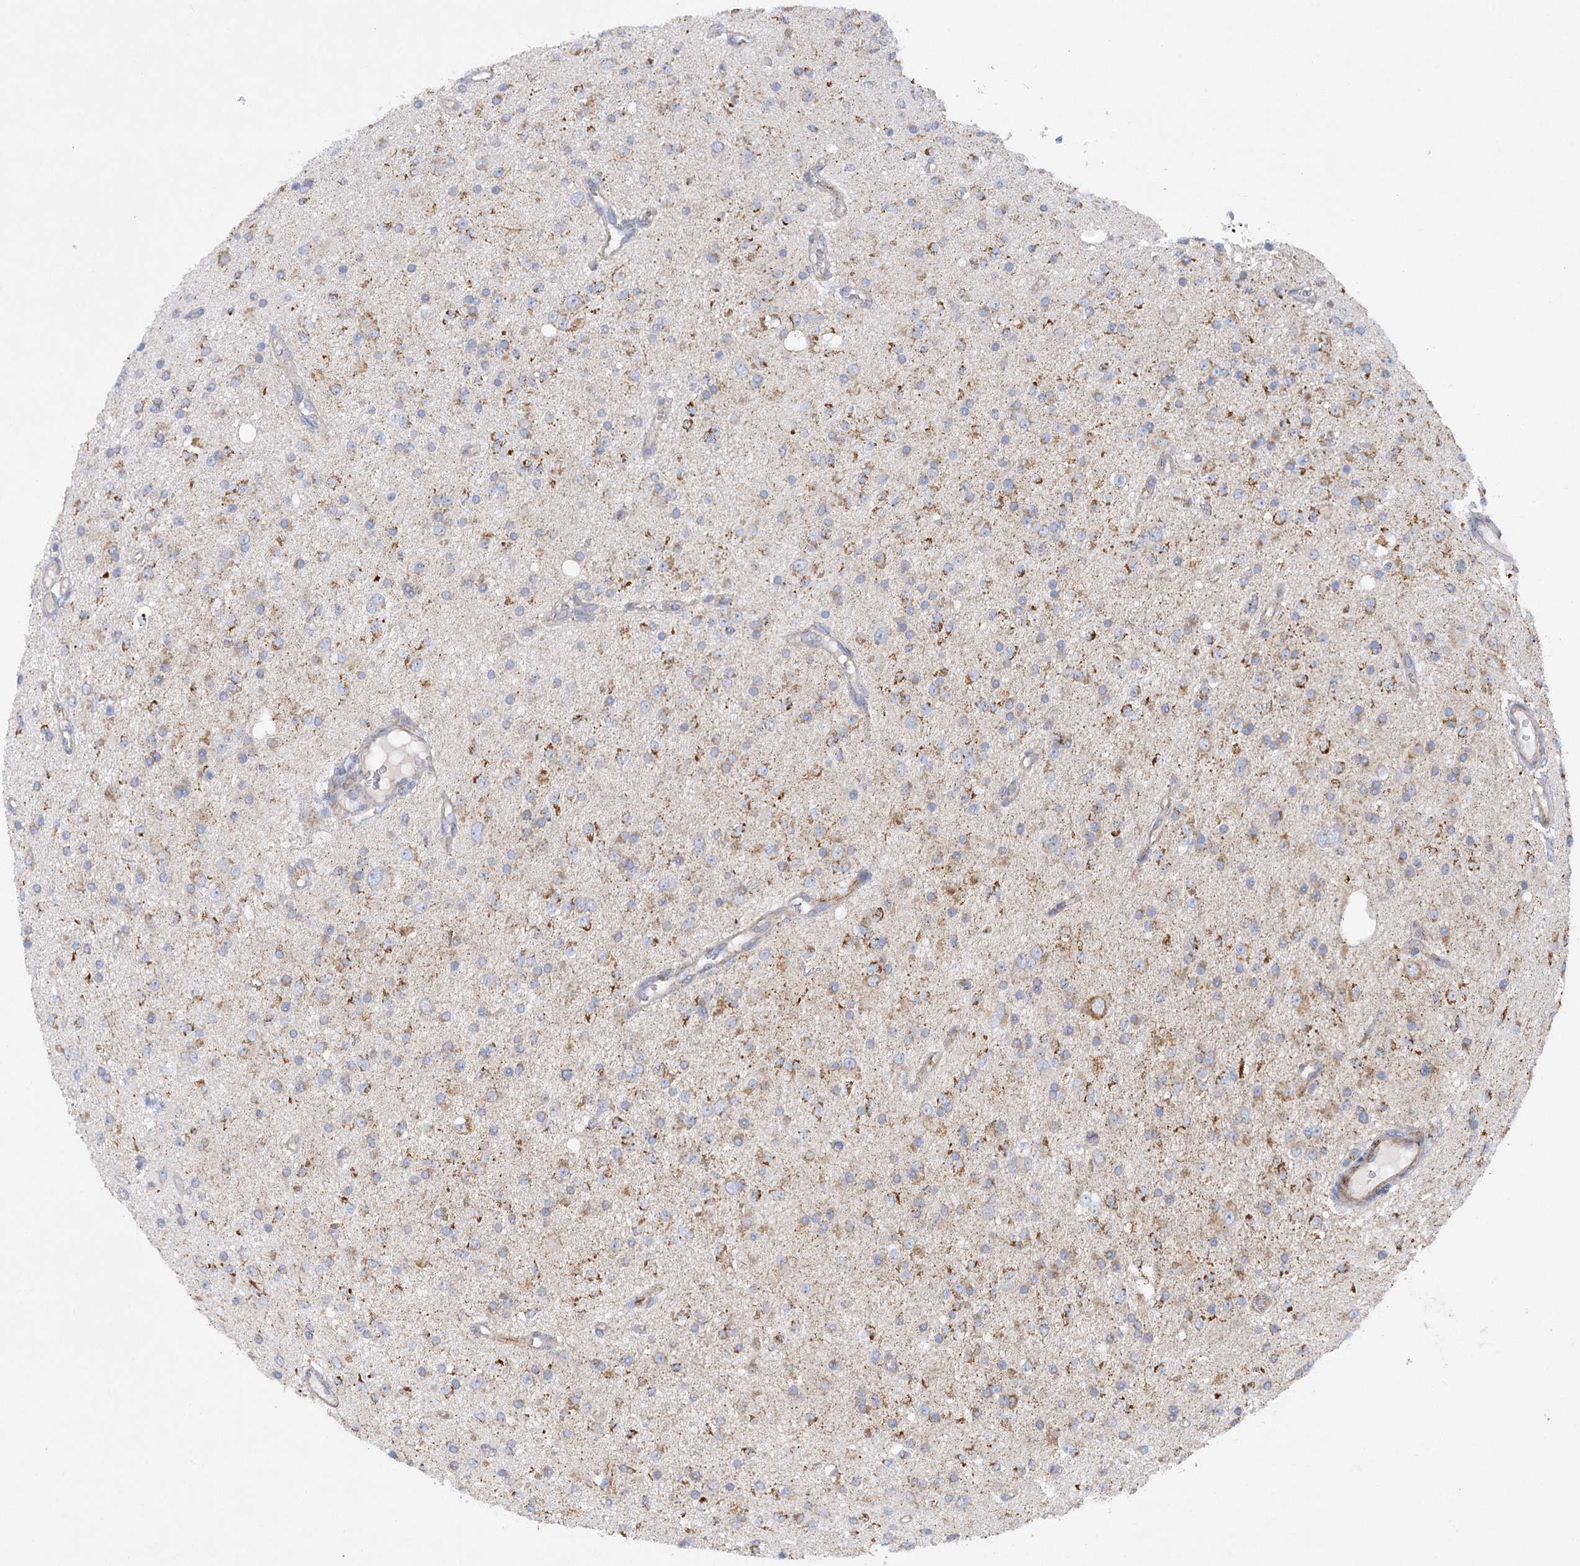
{"staining": {"intensity": "moderate", "quantity": "25%-75%", "location": "cytoplasmic/membranous"}, "tissue": "glioma", "cell_type": "Tumor cells", "image_type": "cancer", "snomed": [{"axis": "morphology", "description": "Glioma, malignant, High grade"}, {"axis": "topography", "description": "Brain"}], "caption": "Immunohistochemical staining of human glioma shows moderate cytoplasmic/membranous protein positivity in approximately 25%-75% of tumor cells. (Stains: DAB in brown, nuclei in blue, Microscopy: brightfield microscopy at high magnification).", "gene": "DHTKD1", "patient": {"sex": "male", "age": 34}}